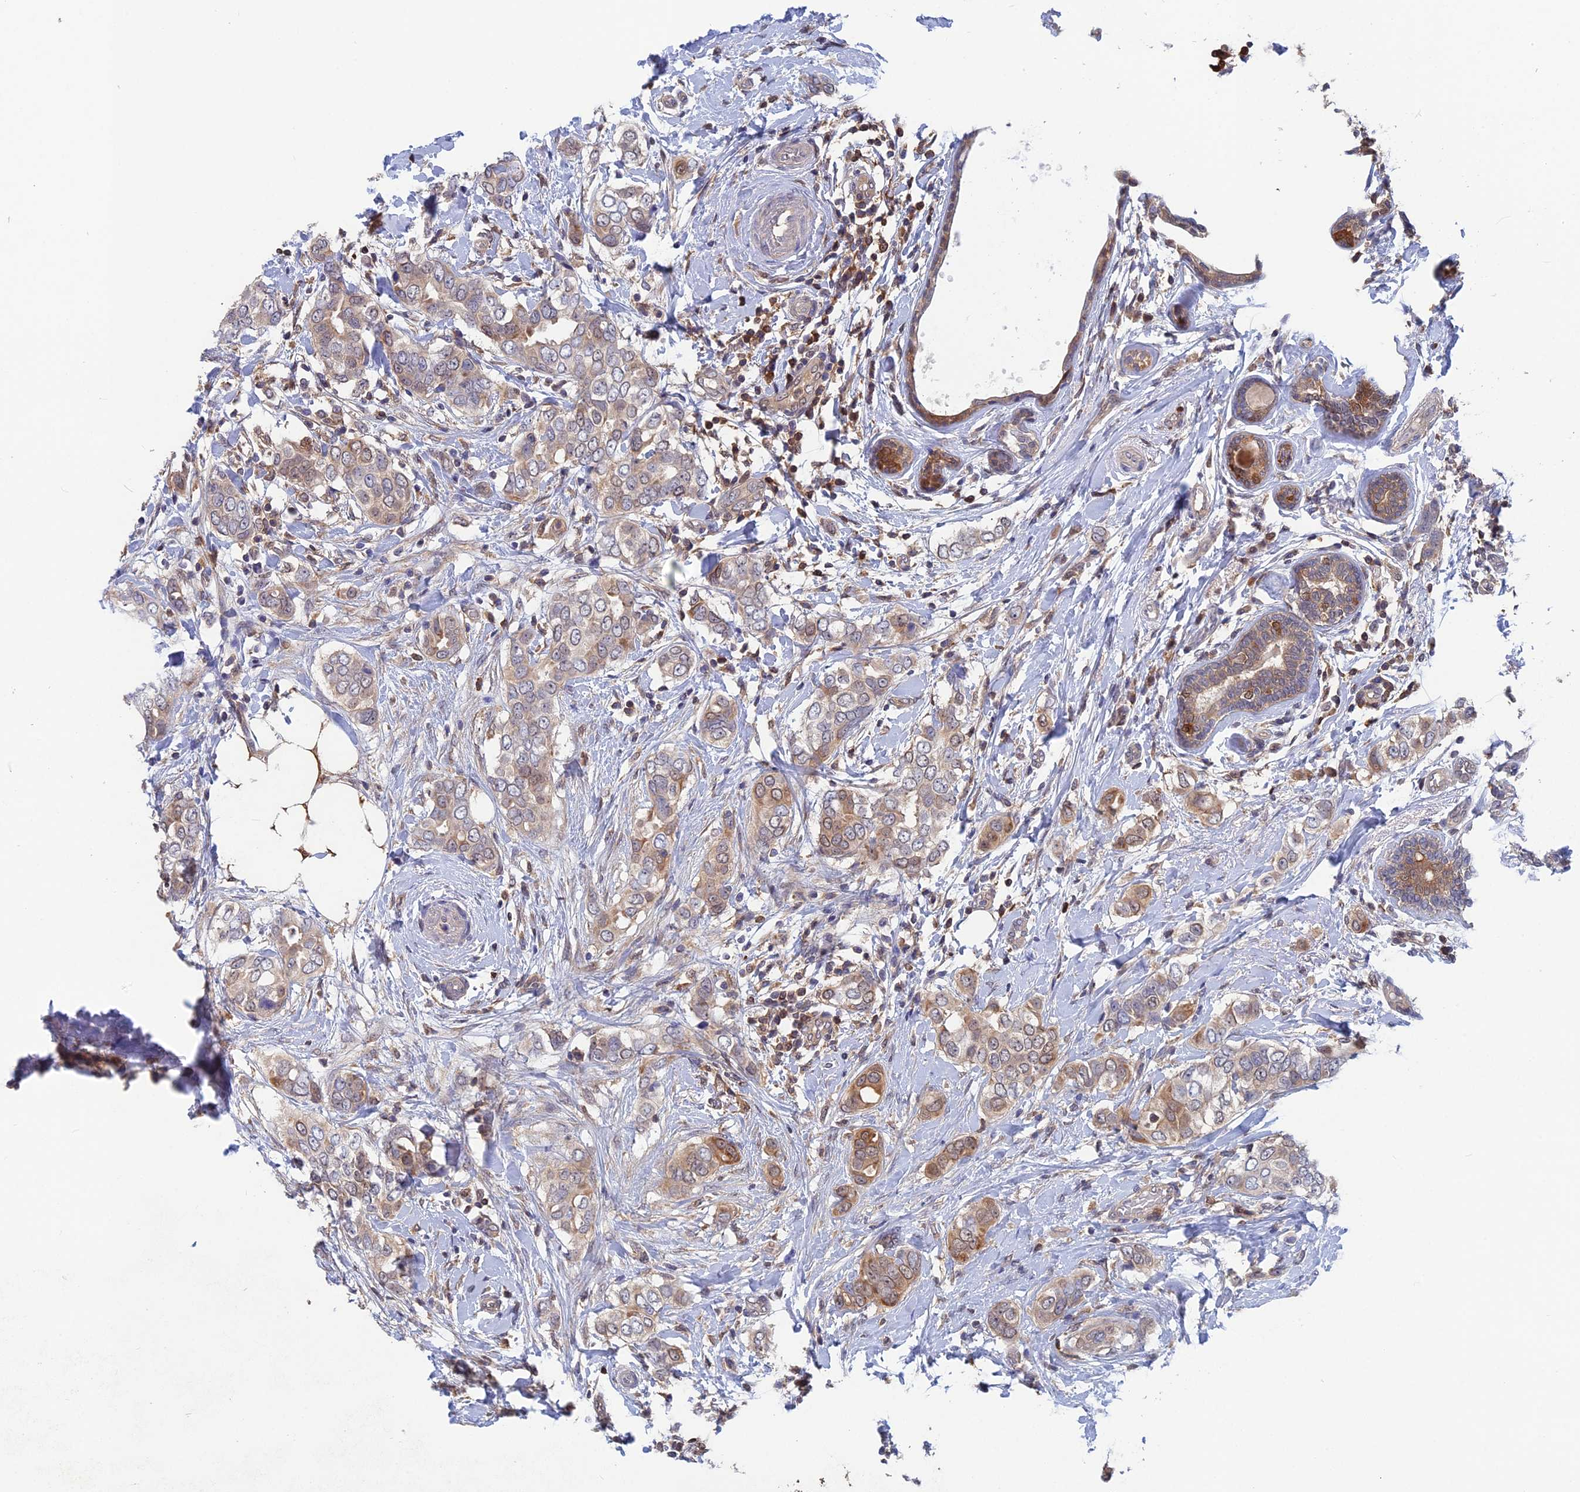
{"staining": {"intensity": "moderate", "quantity": "<25%", "location": "cytoplasmic/membranous"}, "tissue": "breast cancer", "cell_type": "Tumor cells", "image_type": "cancer", "snomed": [{"axis": "morphology", "description": "Lobular carcinoma"}, {"axis": "topography", "description": "Breast"}], "caption": "An image of lobular carcinoma (breast) stained for a protein reveals moderate cytoplasmic/membranous brown staining in tumor cells.", "gene": "BLVRA", "patient": {"sex": "female", "age": 51}}